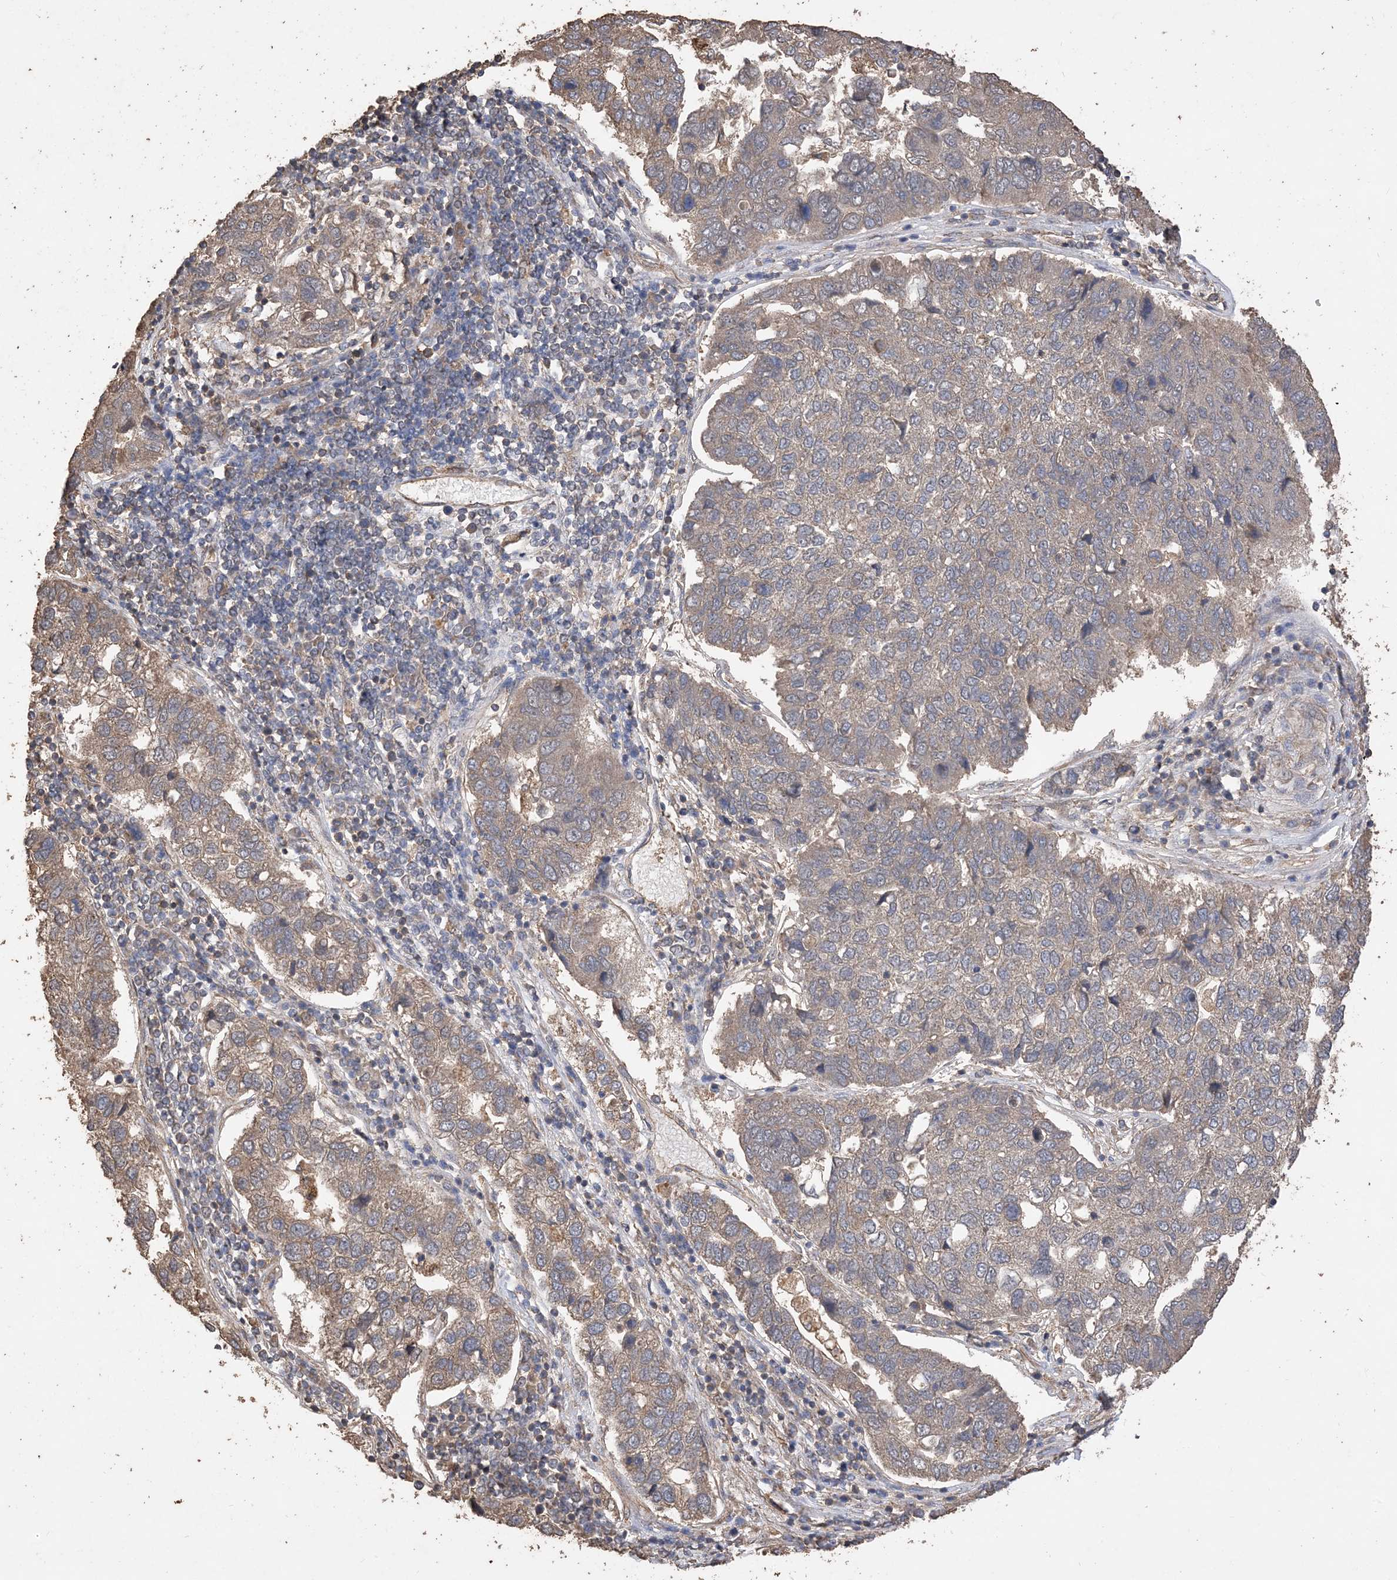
{"staining": {"intensity": "weak", "quantity": "25%-75%", "location": "cytoplasmic/membranous"}, "tissue": "pancreatic cancer", "cell_type": "Tumor cells", "image_type": "cancer", "snomed": [{"axis": "morphology", "description": "Adenocarcinoma, NOS"}, {"axis": "topography", "description": "Pancreas"}], "caption": "Protein positivity by IHC displays weak cytoplasmic/membranous expression in approximately 25%-75% of tumor cells in adenocarcinoma (pancreatic).", "gene": "ZKSCAN5", "patient": {"sex": "female", "age": 61}}